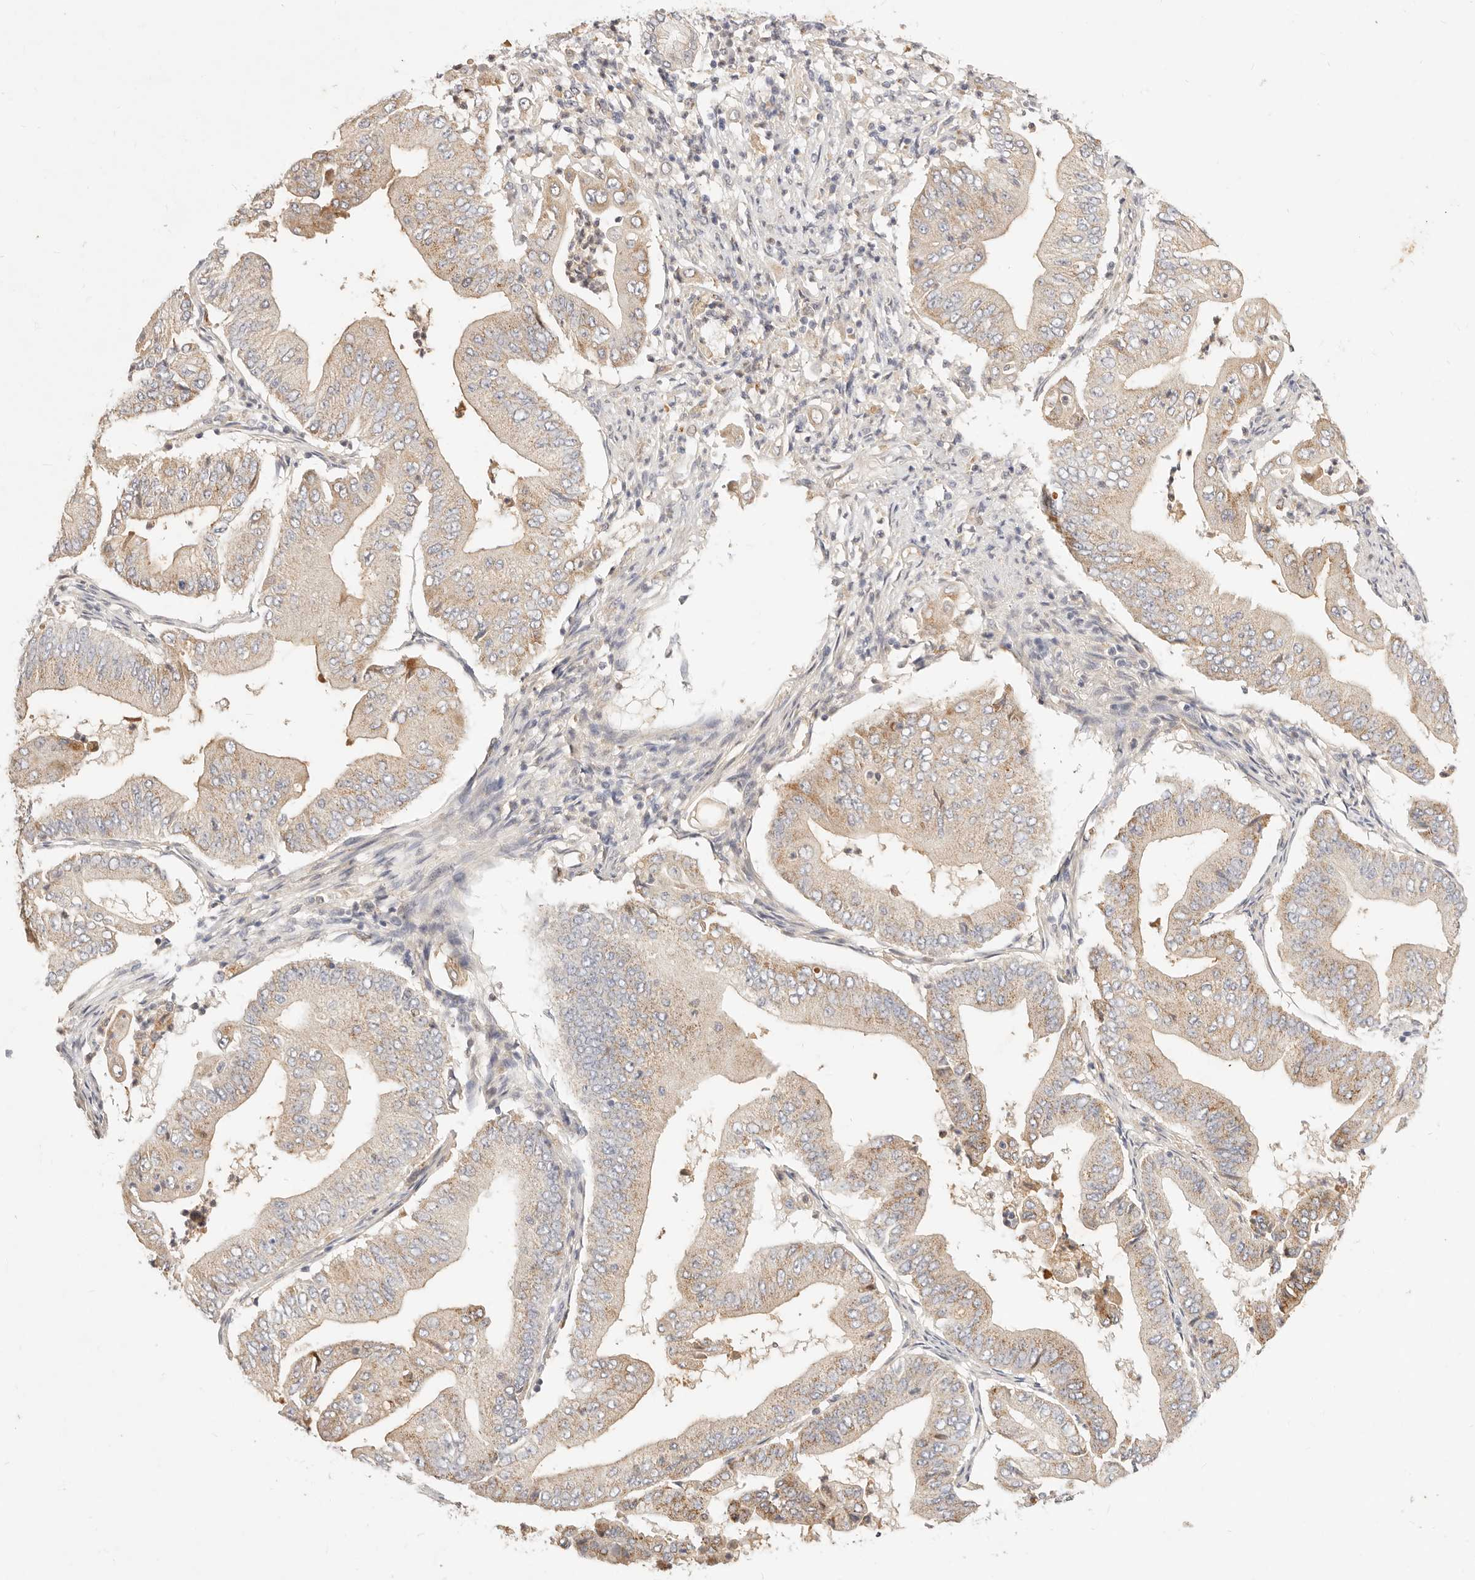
{"staining": {"intensity": "moderate", "quantity": "25%-75%", "location": "cytoplasmic/membranous"}, "tissue": "pancreatic cancer", "cell_type": "Tumor cells", "image_type": "cancer", "snomed": [{"axis": "morphology", "description": "Adenocarcinoma, NOS"}, {"axis": "topography", "description": "Pancreas"}], "caption": "Immunohistochemistry (IHC) (DAB (3,3'-diaminobenzidine)) staining of human adenocarcinoma (pancreatic) exhibits moderate cytoplasmic/membranous protein expression in about 25%-75% of tumor cells. (DAB (3,3'-diaminobenzidine) IHC, brown staining for protein, blue staining for nuclei).", "gene": "ACOX1", "patient": {"sex": "female", "age": 77}}